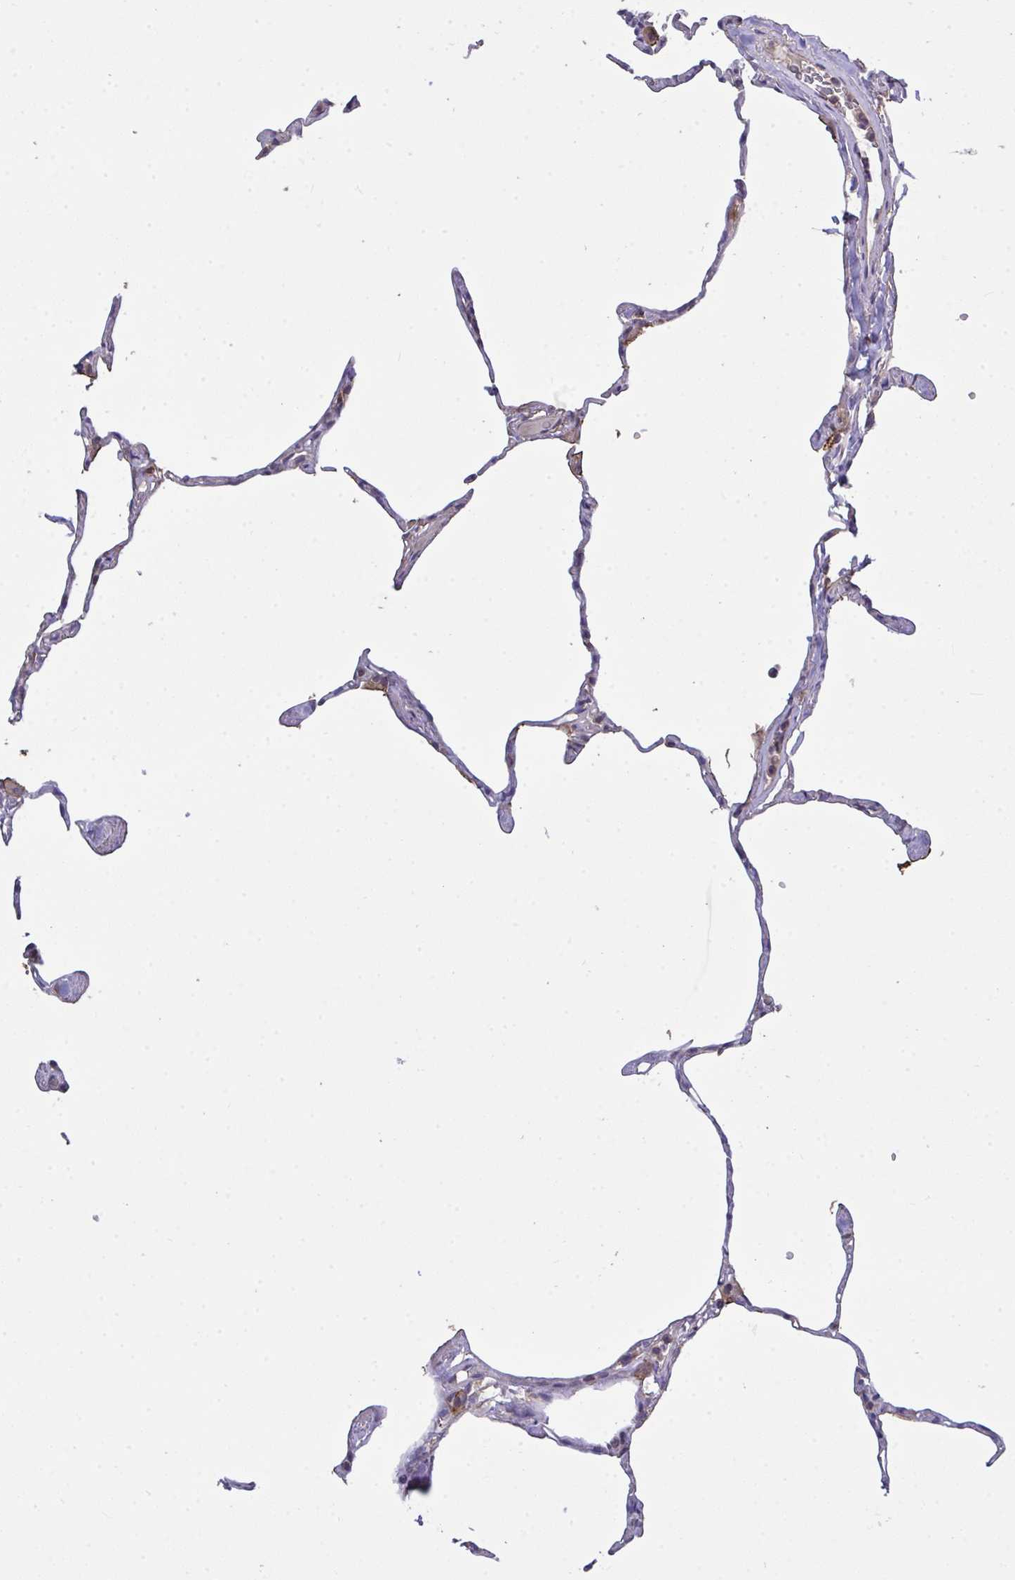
{"staining": {"intensity": "negative", "quantity": "none", "location": "none"}, "tissue": "lung", "cell_type": "Alveolar cells", "image_type": "normal", "snomed": [{"axis": "morphology", "description": "Normal tissue, NOS"}, {"axis": "topography", "description": "Lung"}], "caption": "IHC histopathology image of unremarkable human lung stained for a protein (brown), which displays no staining in alveolar cells. (DAB immunohistochemistry (IHC) visualized using brightfield microscopy, high magnification).", "gene": "PPM1H", "patient": {"sex": "male", "age": 65}}